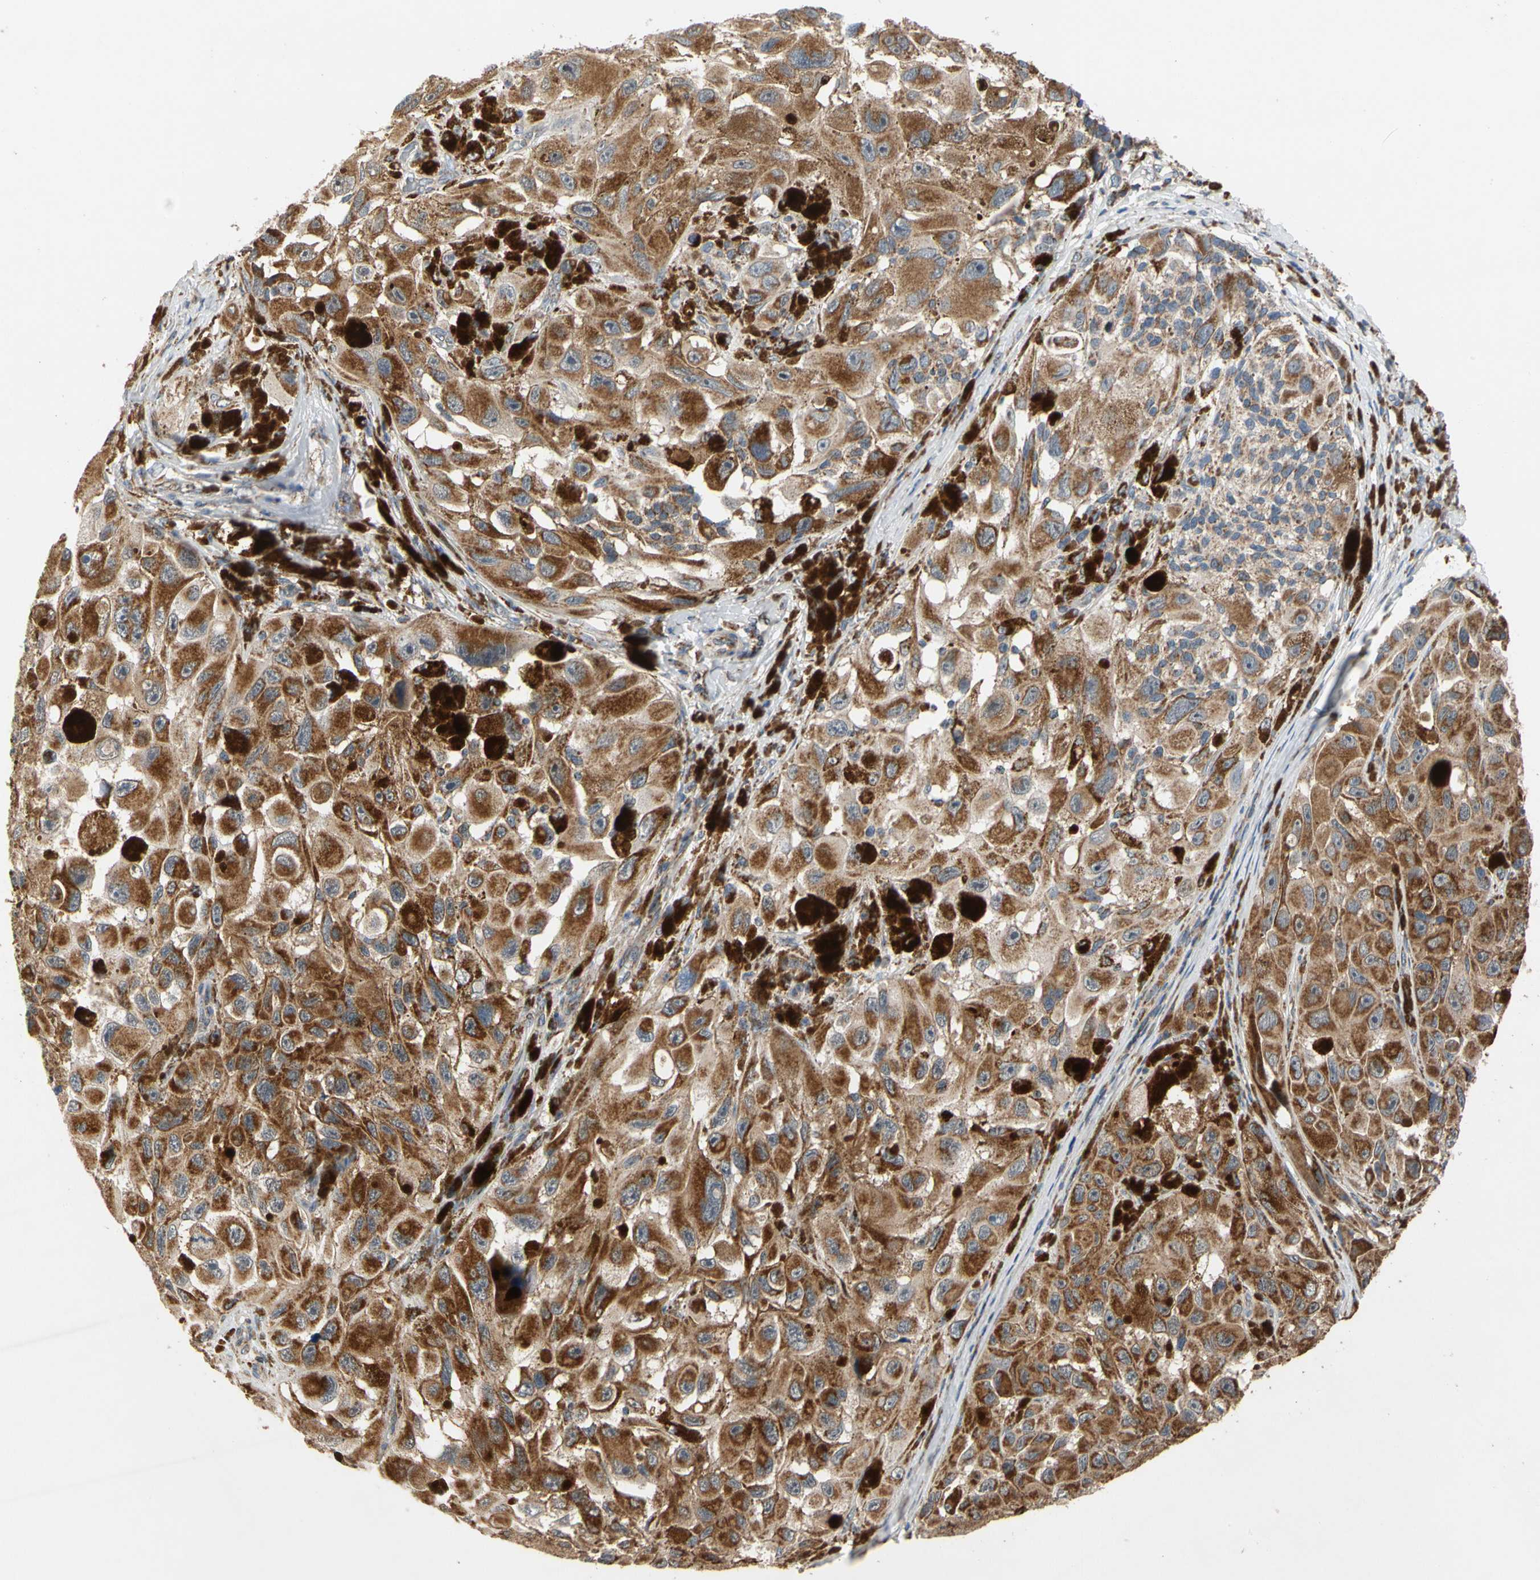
{"staining": {"intensity": "strong", "quantity": ">75%", "location": "cytoplasmic/membranous"}, "tissue": "melanoma", "cell_type": "Tumor cells", "image_type": "cancer", "snomed": [{"axis": "morphology", "description": "Malignant melanoma, NOS"}, {"axis": "topography", "description": "Skin"}], "caption": "A high-resolution image shows immunohistochemistry staining of malignant melanoma, which exhibits strong cytoplasmic/membranous staining in about >75% of tumor cells.", "gene": "GPD2", "patient": {"sex": "female", "age": 73}}